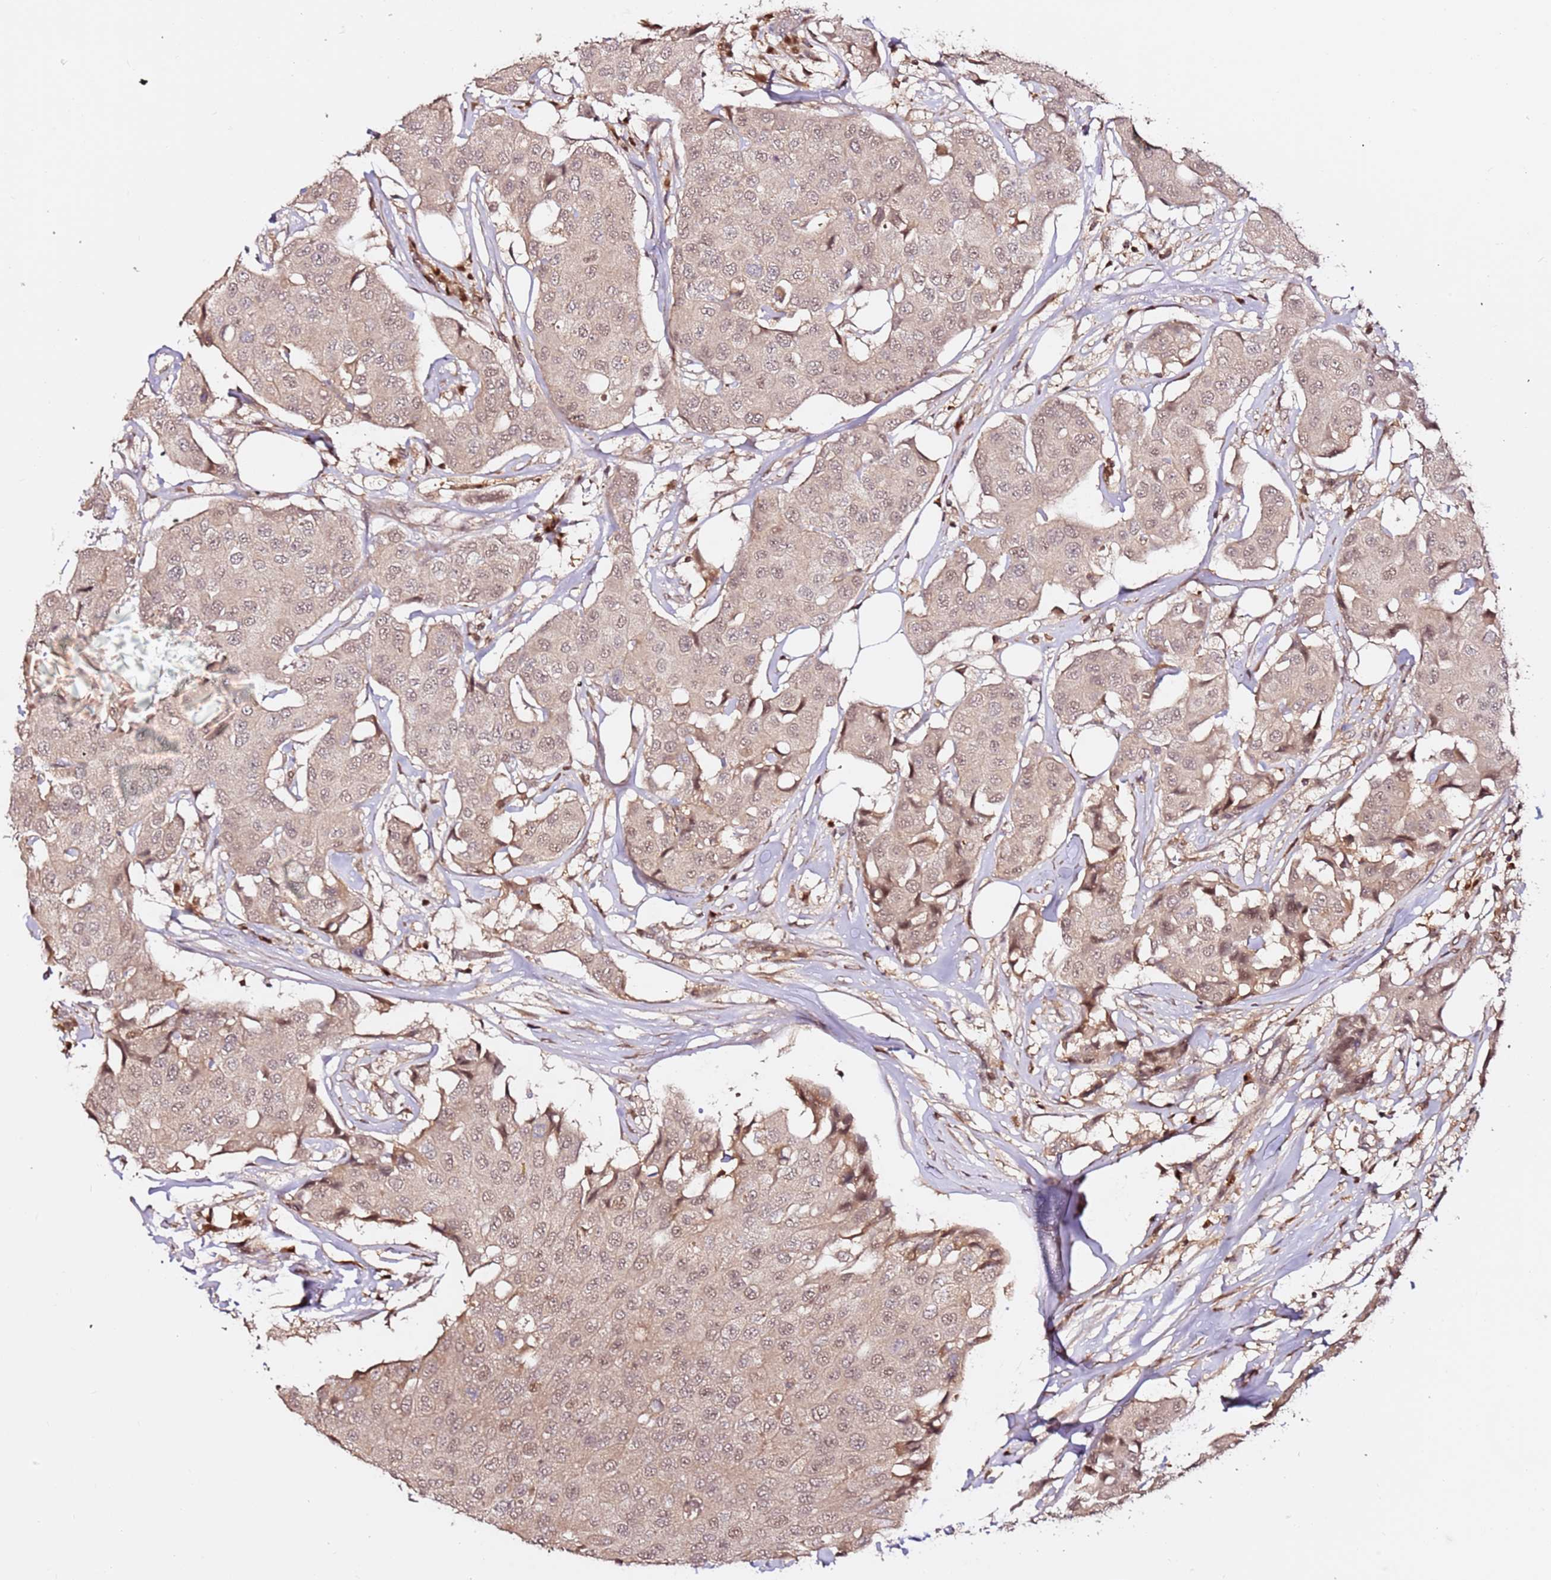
{"staining": {"intensity": "weak", "quantity": "25%-75%", "location": "cytoplasmic/membranous,nuclear"}, "tissue": "breast cancer", "cell_type": "Tumor cells", "image_type": "cancer", "snomed": [{"axis": "morphology", "description": "Duct carcinoma"}, {"axis": "topography", "description": "Breast"}], "caption": "IHC of human breast infiltrating ductal carcinoma shows low levels of weak cytoplasmic/membranous and nuclear expression in about 25%-75% of tumor cells. (DAB (3,3'-diaminobenzidine) IHC with brightfield microscopy, high magnification).", "gene": "OR5V1", "patient": {"sex": "female", "age": 80}}